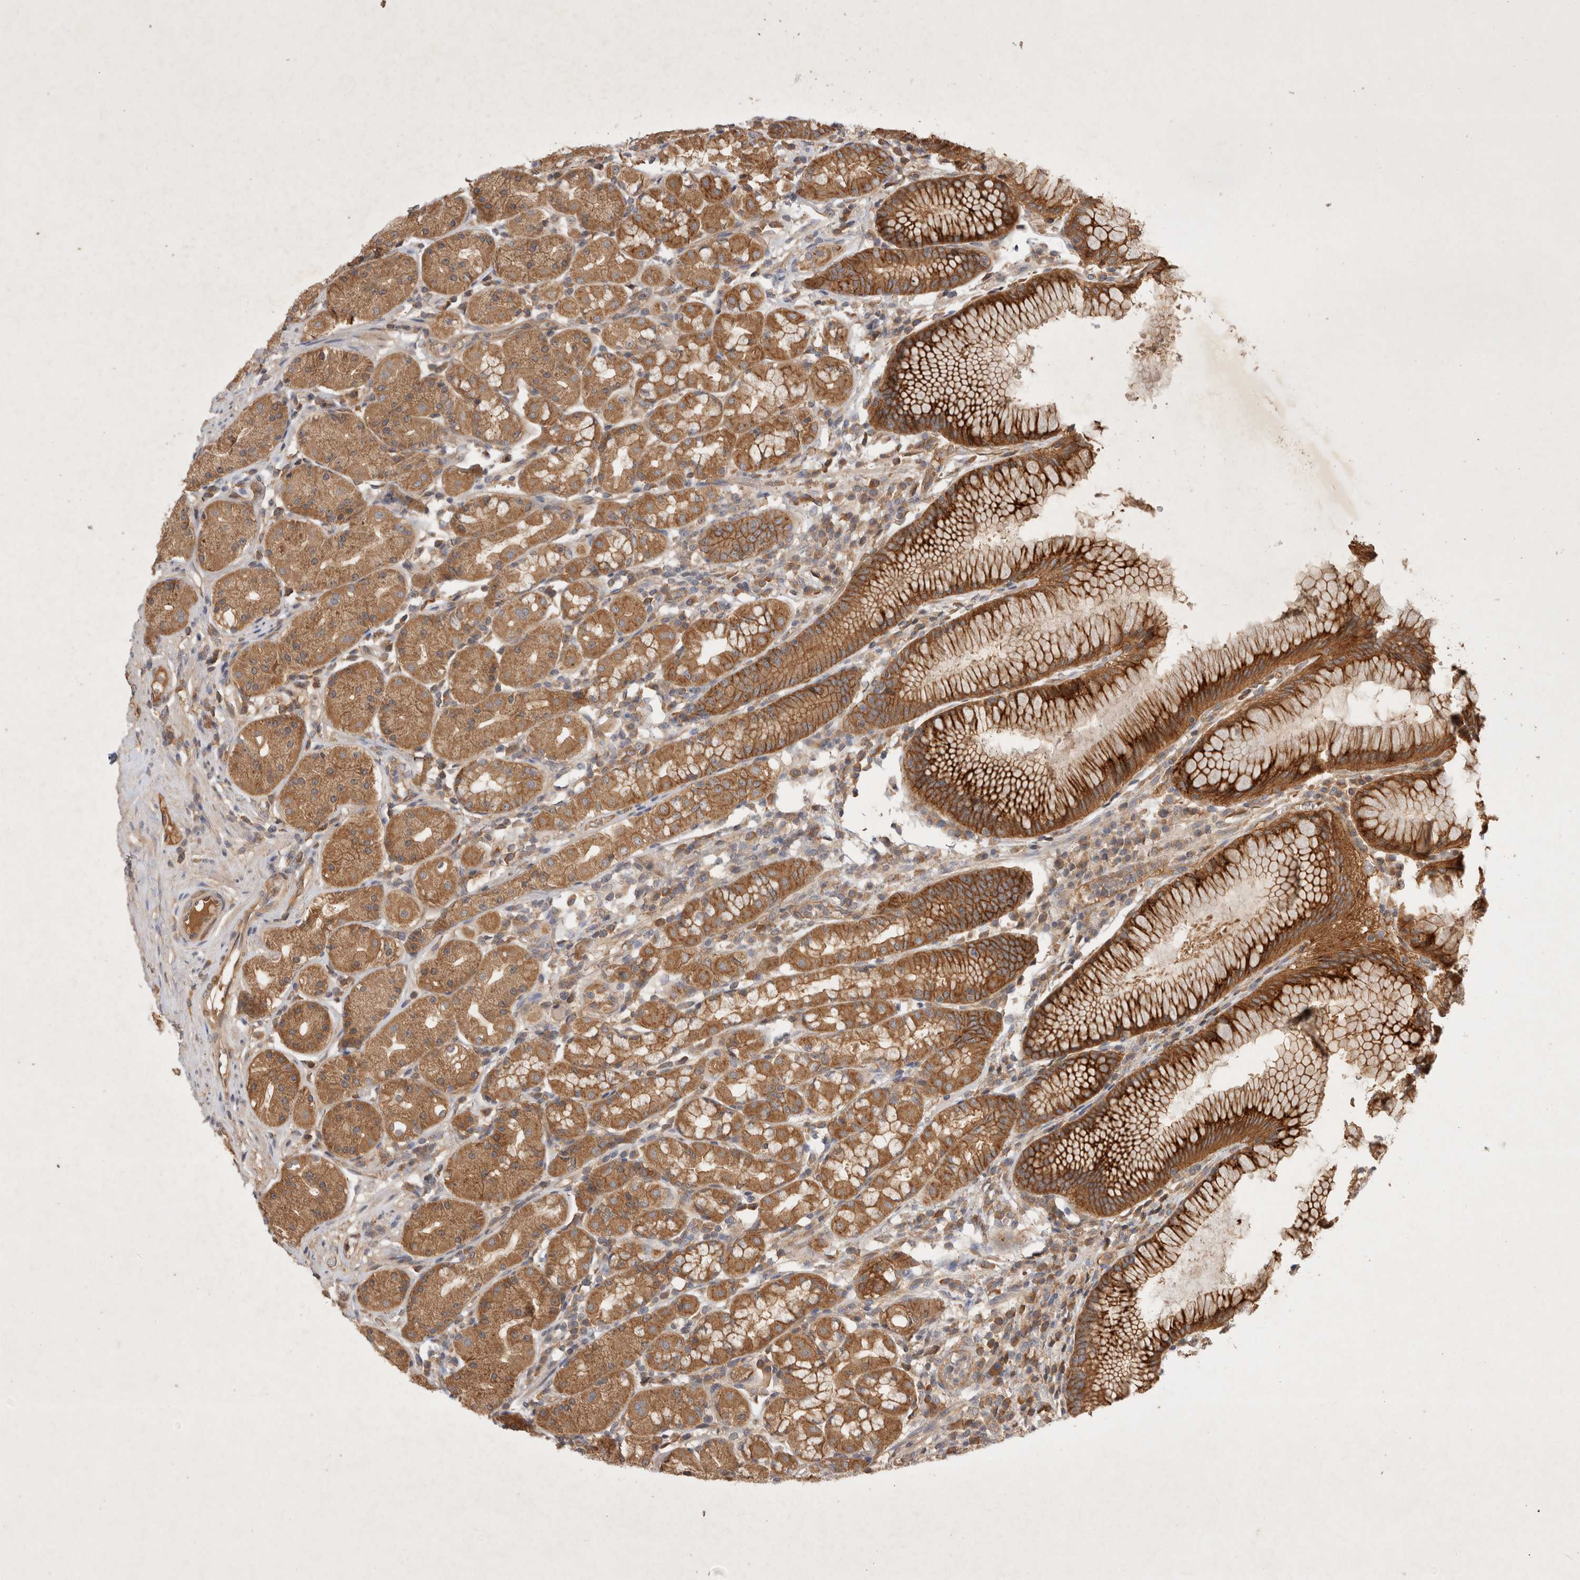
{"staining": {"intensity": "moderate", "quantity": ">75%", "location": "cytoplasmic/membranous"}, "tissue": "stomach", "cell_type": "Glandular cells", "image_type": "normal", "snomed": [{"axis": "morphology", "description": "Normal tissue, NOS"}, {"axis": "topography", "description": "Stomach, lower"}], "caption": "Moderate cytoplasmic/membranous expression is seen in approximately >75% of glandular cells in unremarkable stomach.", "gene": "YES1", "patient": {"sex": "female", "age": 56}}